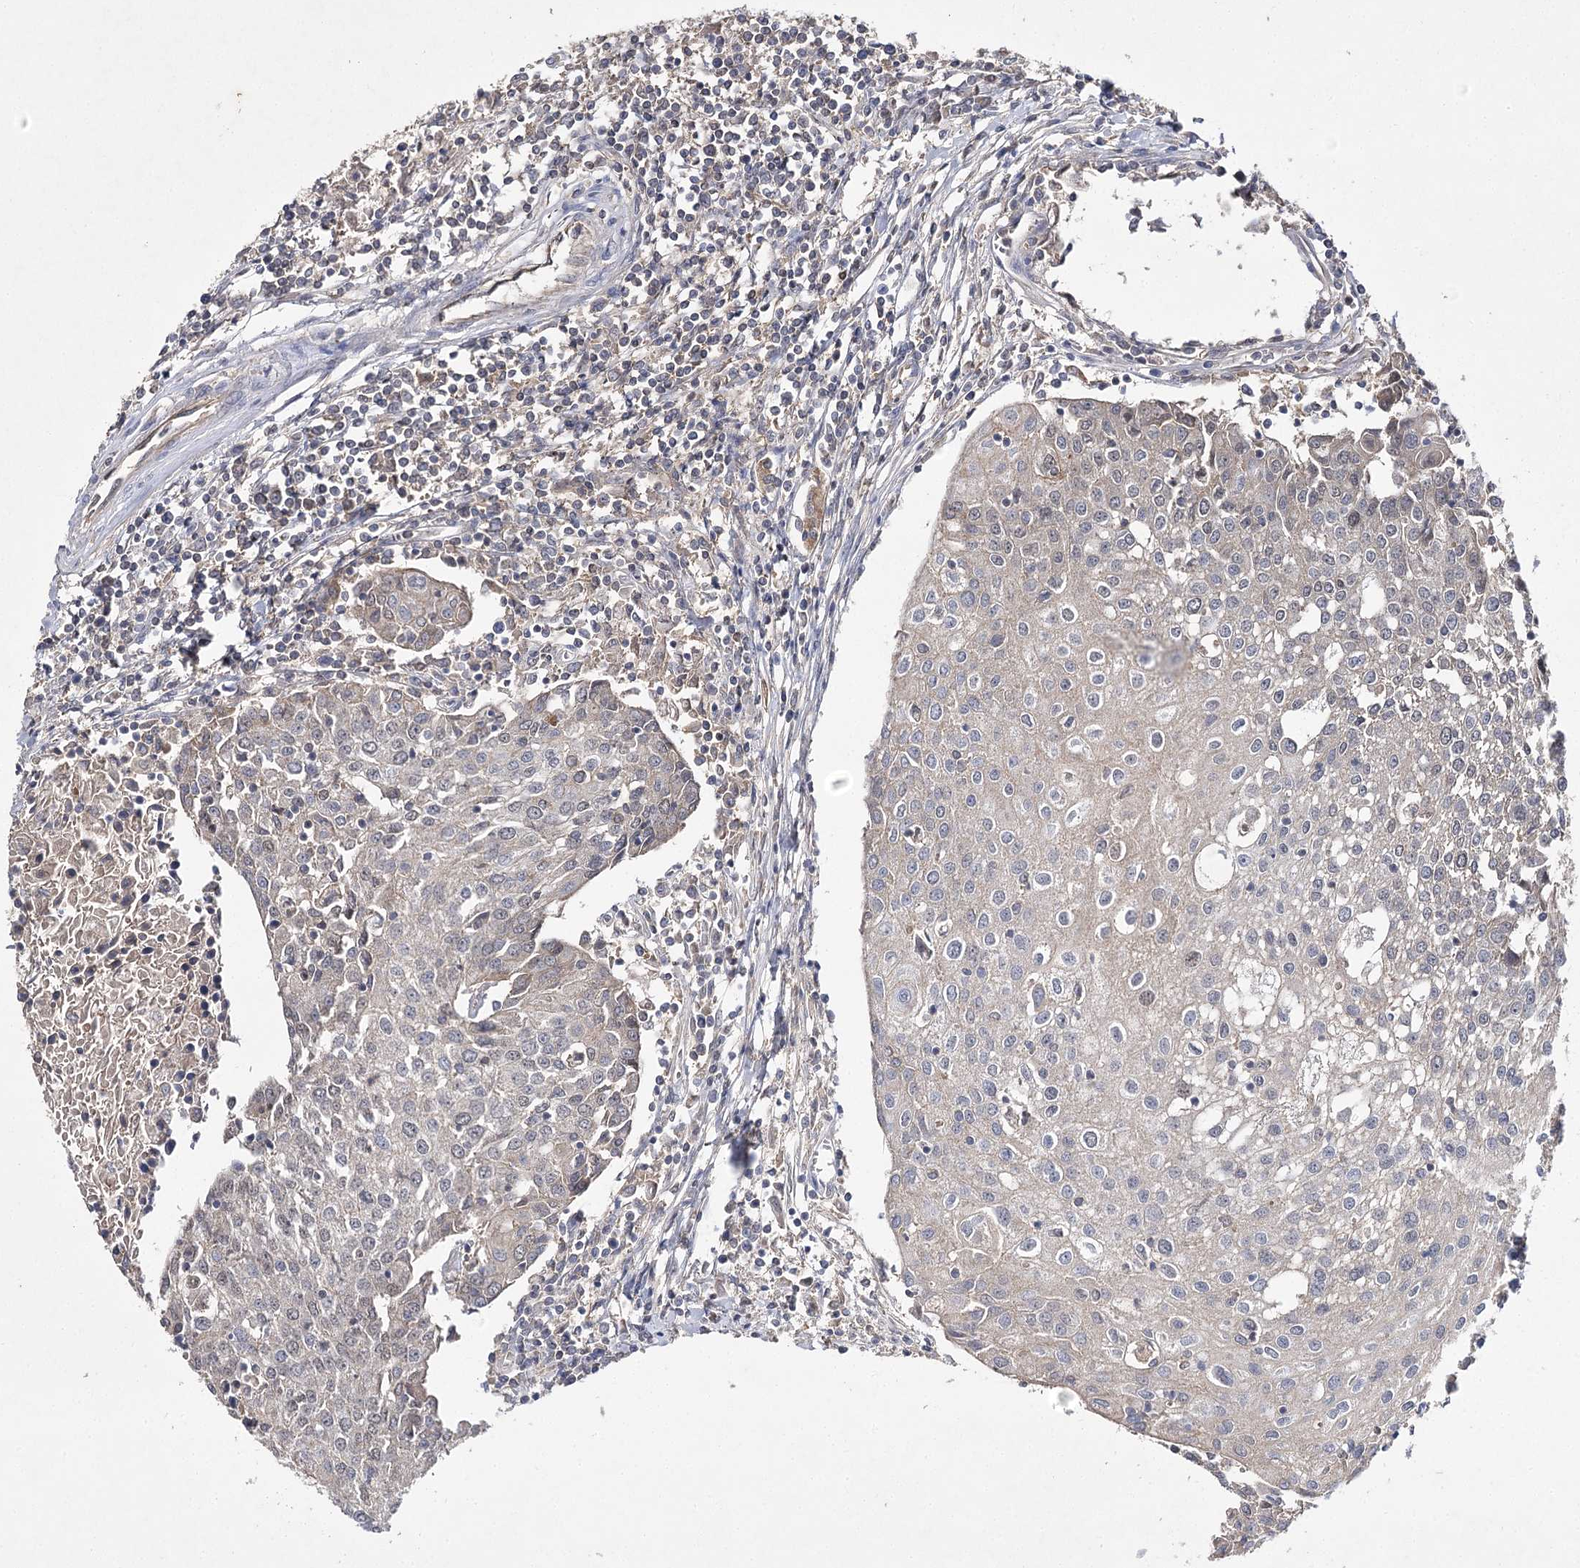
{"staining": {"intensity": "negative", "quantity": "none", "location": "none"}, "tissue": "urothelial cancer", "cell_type": "Tumor cells", "image_type": "cancer", "snomed": [{"axis": "morphology", "description": "Urothelial carcinoma, High grade"}, {"axis": "topography", "description": "Urinary bladder"}], "caption": "High power microscopy histopathology image of an IHC micrograph of urothelial cancer, revealing no significant staining in tumor cells. The staining was performed using DAB (3,3'-diaminobenzidine) to visualize the protein expression in brown, while the nuclei were stained in blue with hematoxylin (Magnification: 20x).", "gene": "BCR", "patient": {"sex": "female", "age": 85}}